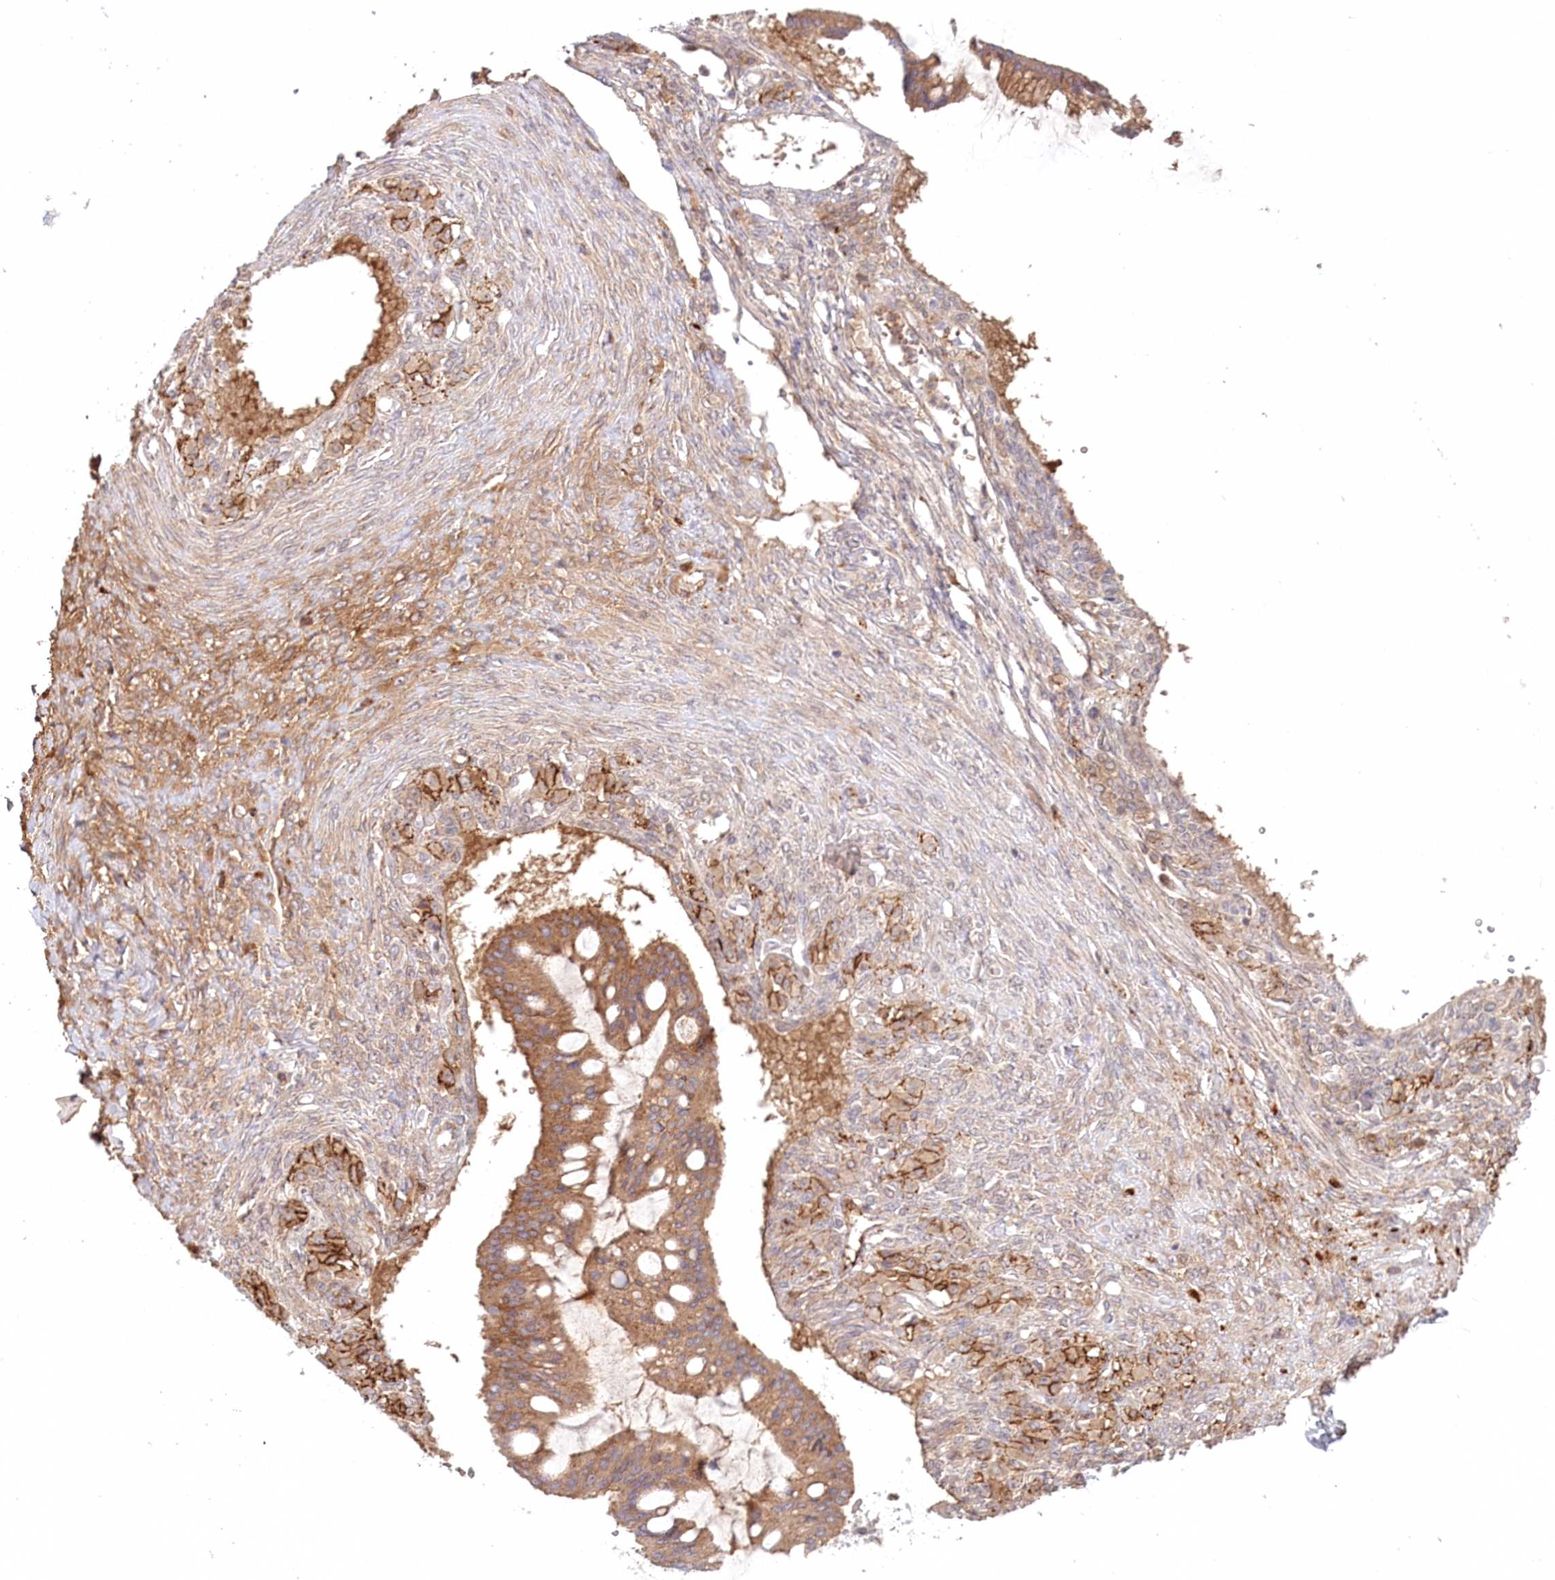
{"staining": {"intensity": "moderate", "quantity": ">75%", "location": "cytoplasmic/membranous"}, "tissue": "ovarian cancer", "cell_type": "Tumor cells", "image_type": "cancer", "snomed": [{"axis": "morphology", "description": "Cystadenocarcinoma, mucinous, NOS"}, {"axis": "topography", "description": "Ovary"}], "caption": "Ovarian cancer was stained to show a protein in brown. There is medium levels of moderate cytoplasmic/membranous staining in about >75% of tumor cells.", "gene": "PSAPL1", "patient": {"sex": "female", "age": 73}}